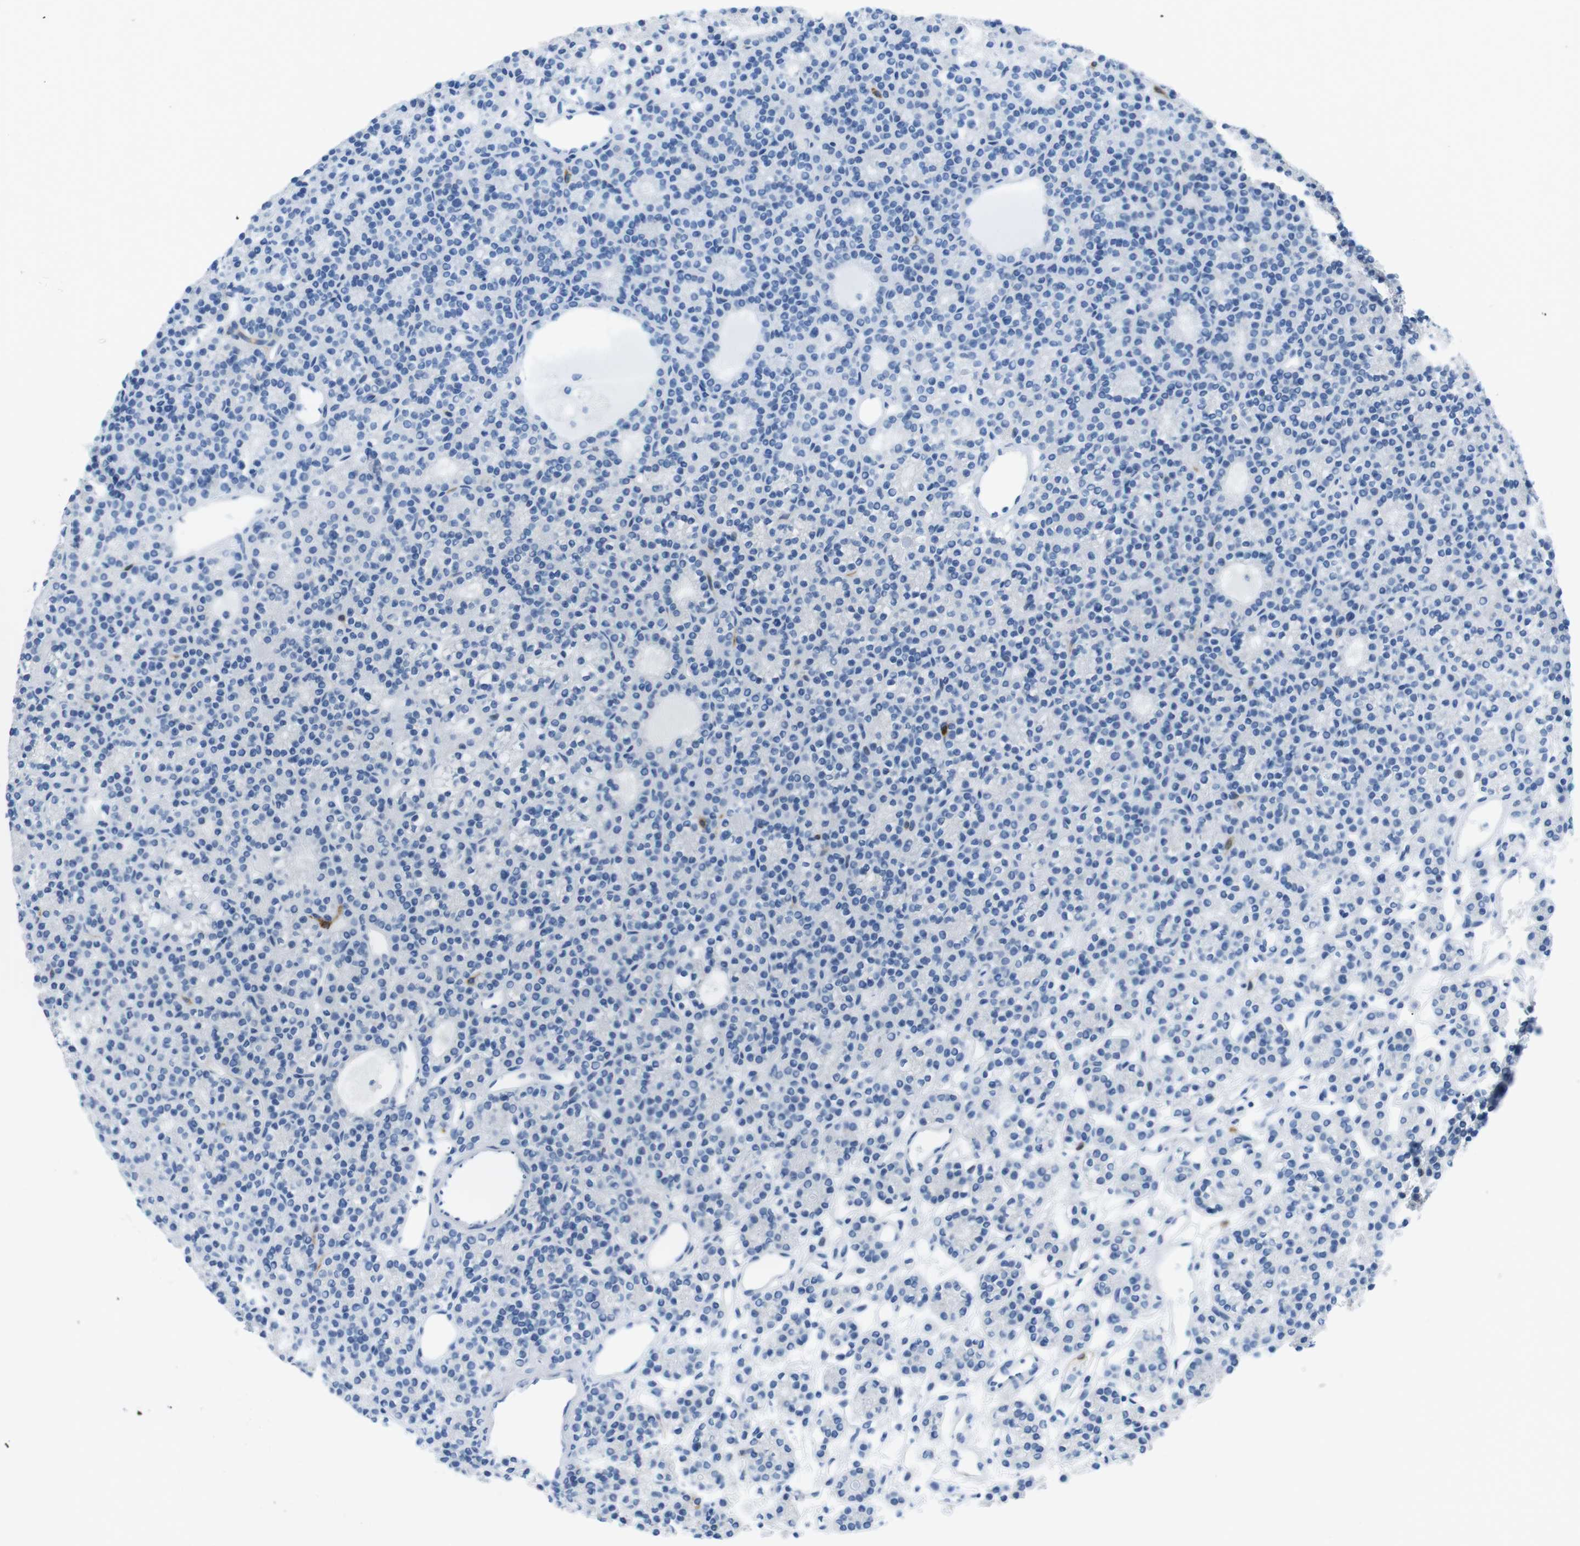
{"staining": {"intensity": "negative", "quantity": "none", "location": "none"}, "tissue": "parathyroid gland", "cell_type": "Glandular cells", "image_type": "normal", "snomed": [{"axis": "morphology", "description": "Normal tissue, NOS"}, {"axis": "morphology", "description": "Adenoma, NOS"}, {"axis": "topography", "description": "Parathyroid gland"}], "caption": "Micrograph shows no significant protein staining in glandular cells of unremarkable parathyroid gland.", "gene": "TNFRSF4", "patient": {"sex": "female", "age": 64}}